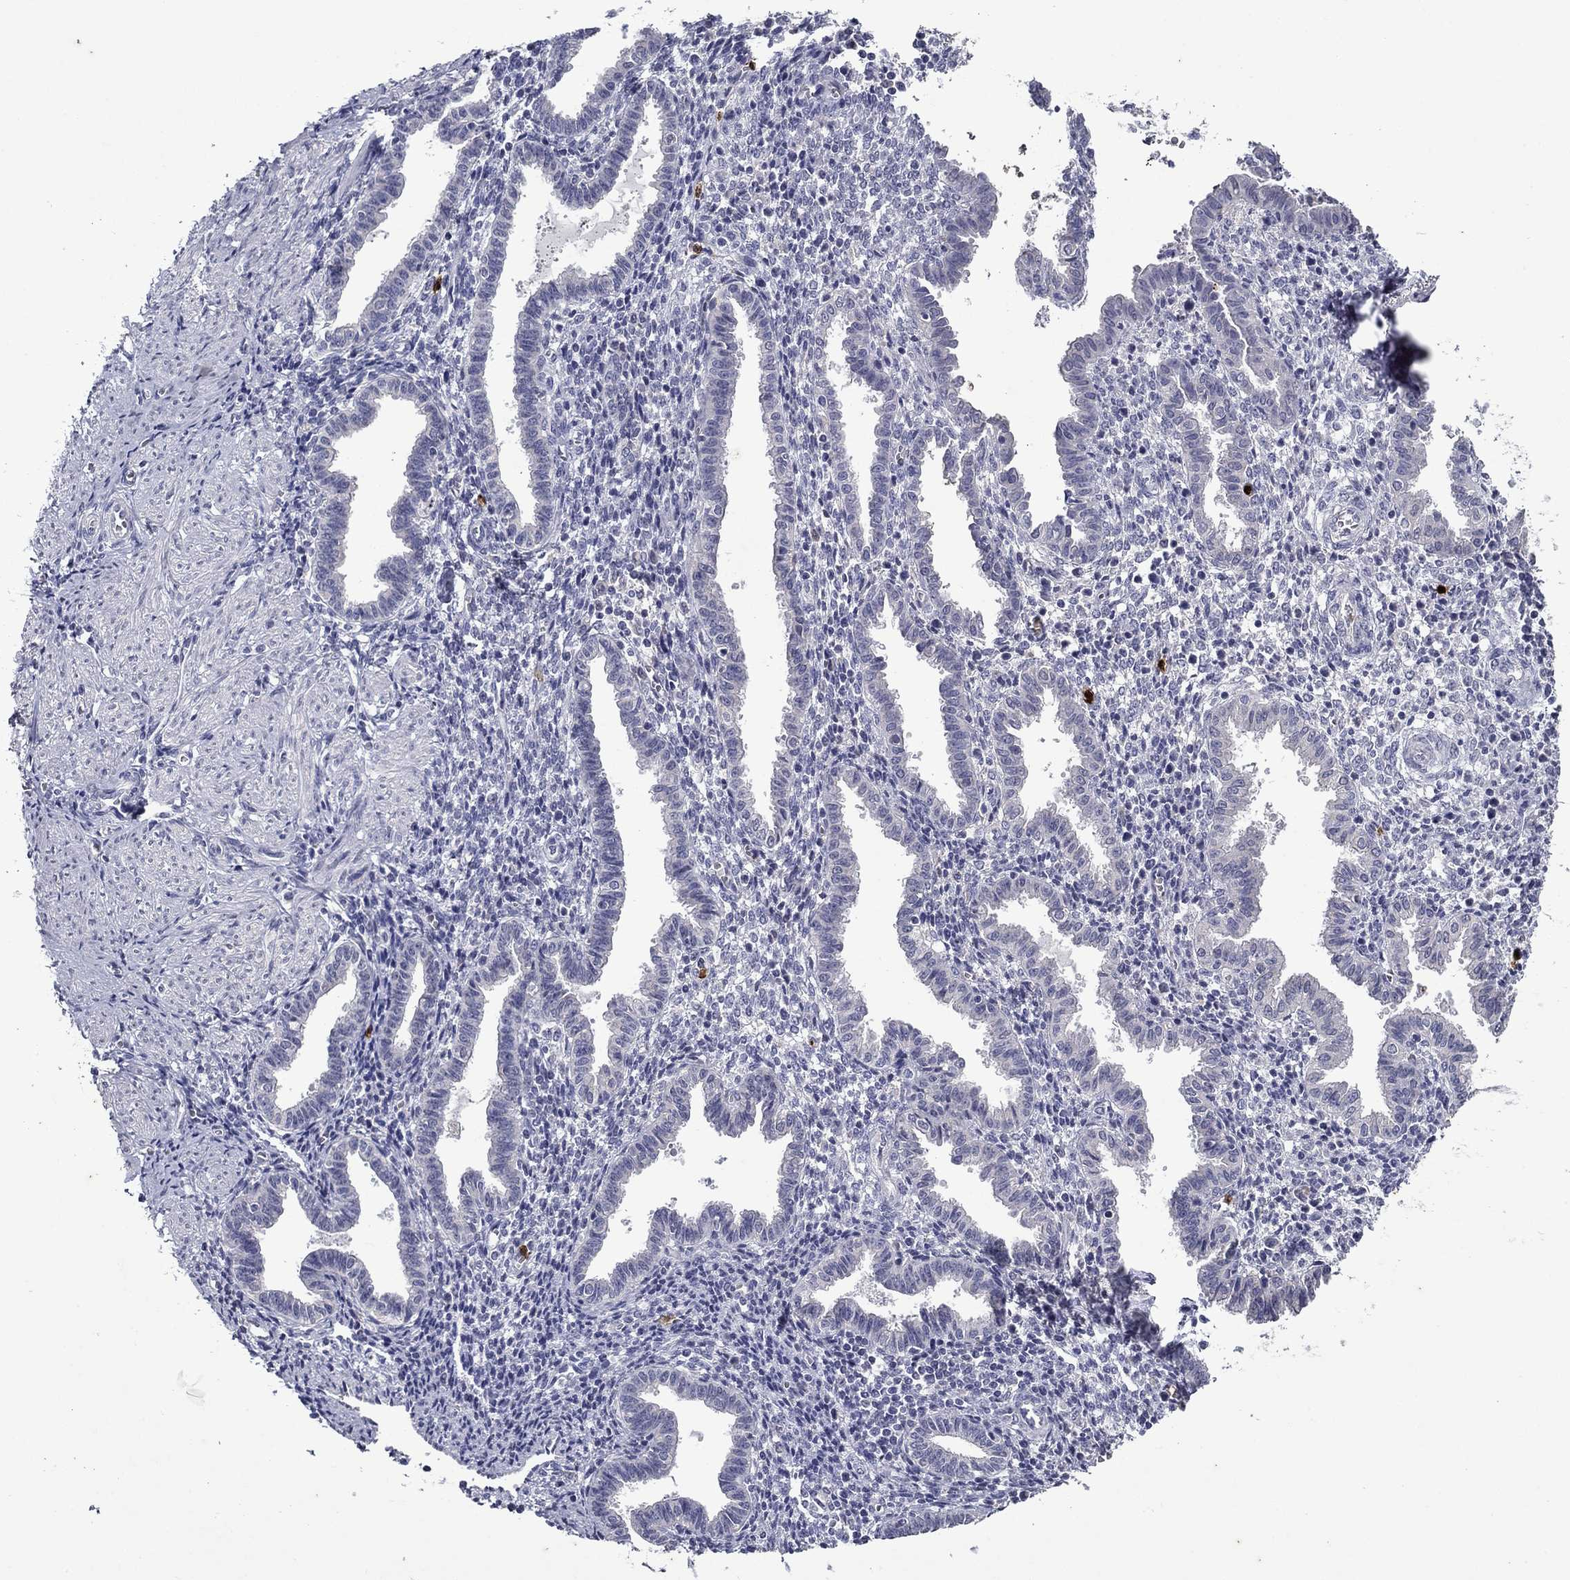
{"staining": {"intensity": "negative", "quantity": "none", "location": "none"}, "tissue": "endometrium", "cell_type": "Cells in endometrial stroma", "image_type": "normal", "snomed": [{"axis": "morphology", "description": "Normal tissue, NOS"}, {"axis": "topography", "description": "Endometrium"}], "caption": "Protein analysis of normal endometrium demonstrates no significant expression in cells in endometrial stroma.", "gene": "IRF5", "patient": {"sex": "female", "age": 37}}